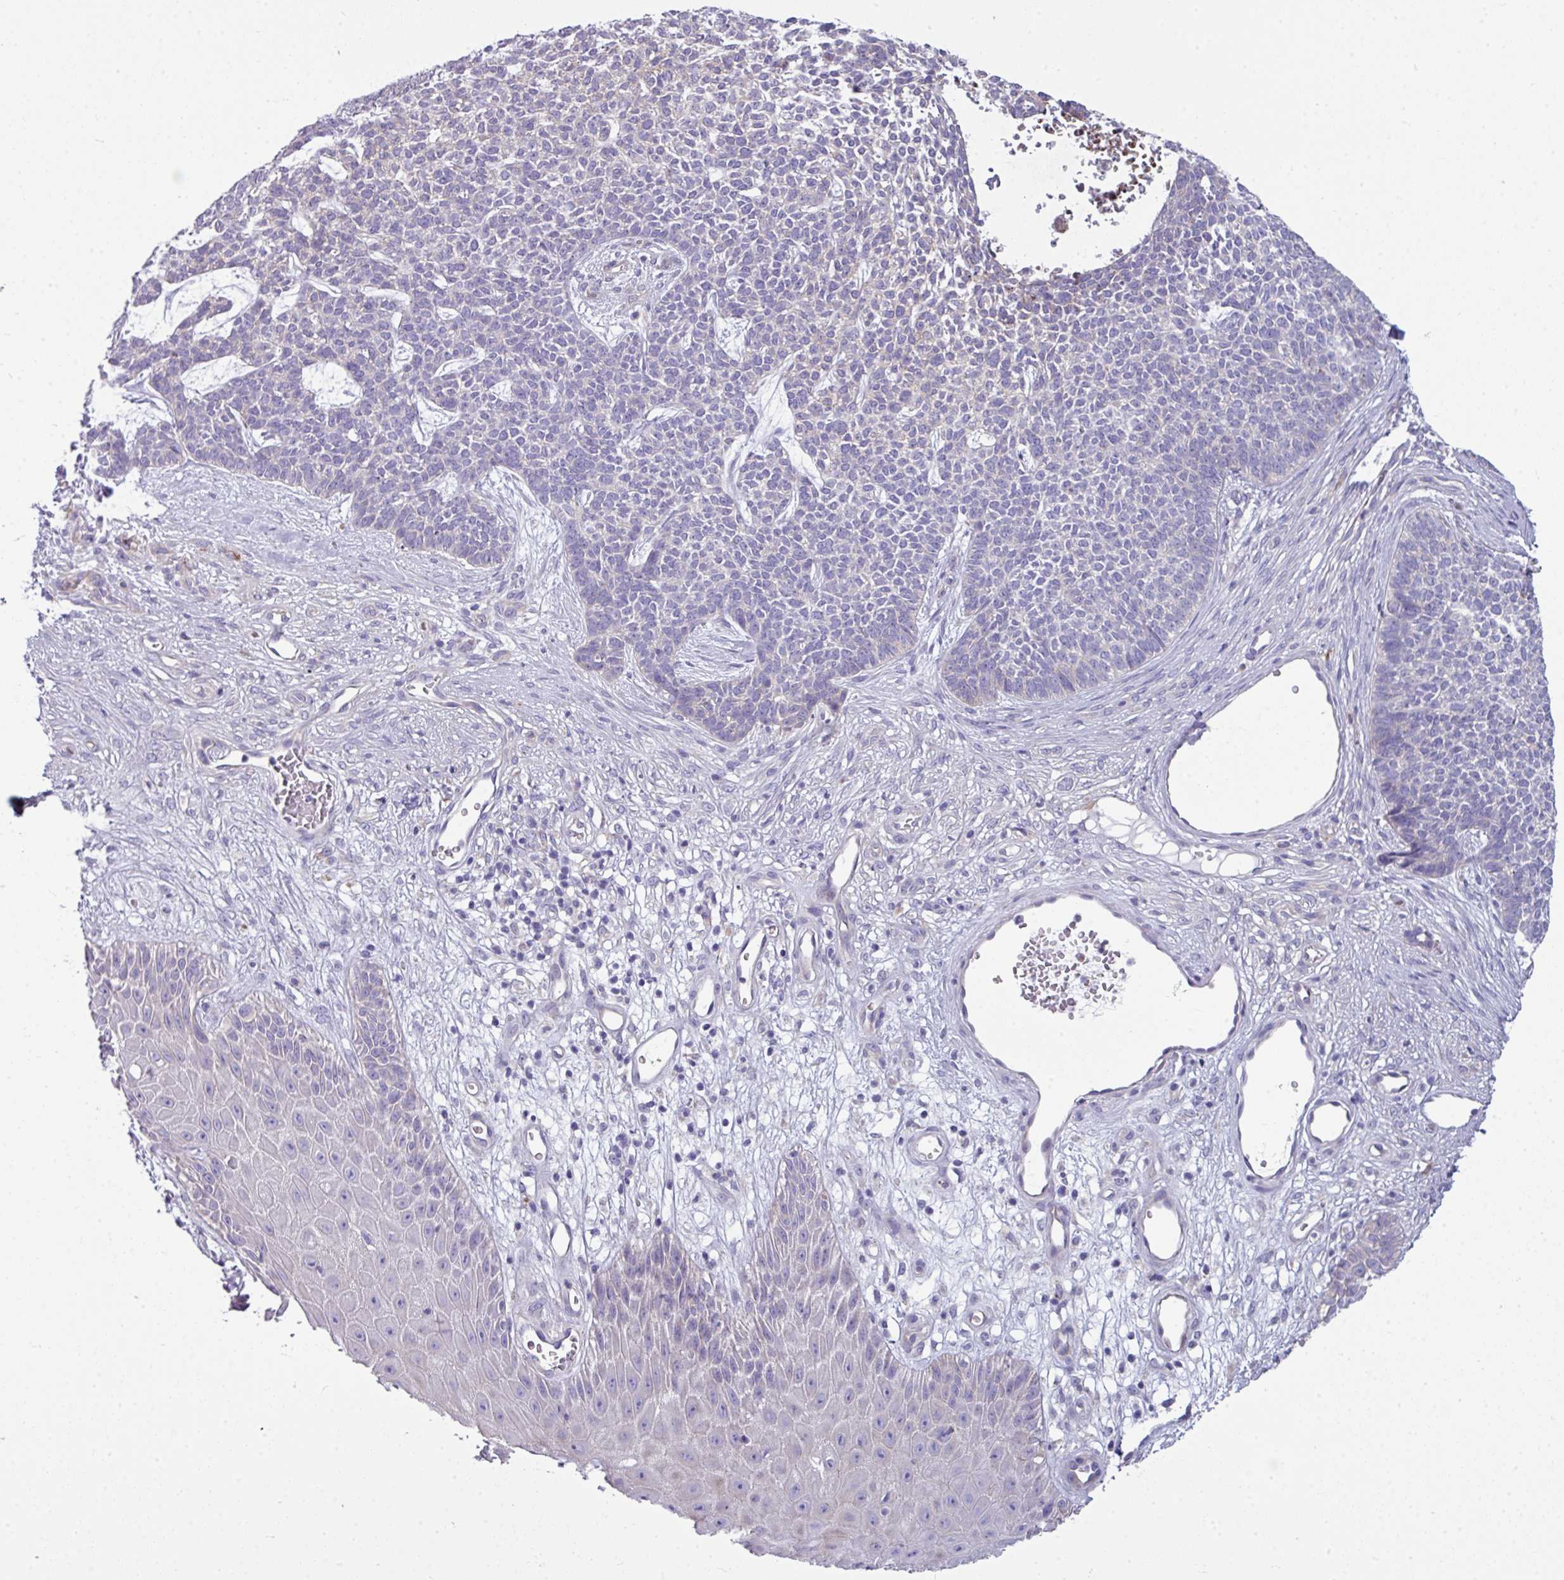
{"staining": {"intensity": "negative", "quantity": "none", "location": "none"}, "tissue": "skin cancer", "cell_type": "Tumor cells", "image_type": "cancer", "snomed": [{"axis": "morphology", "description": "Basal cell carcinoma"}, {"axis": "topography", "description": "Skin"}], "caption": "Image shows no protein staining in tumor cells of skin cancer tissue.", "gene": "ABCC5", "patient": {"sex": "female", "age": 84}}